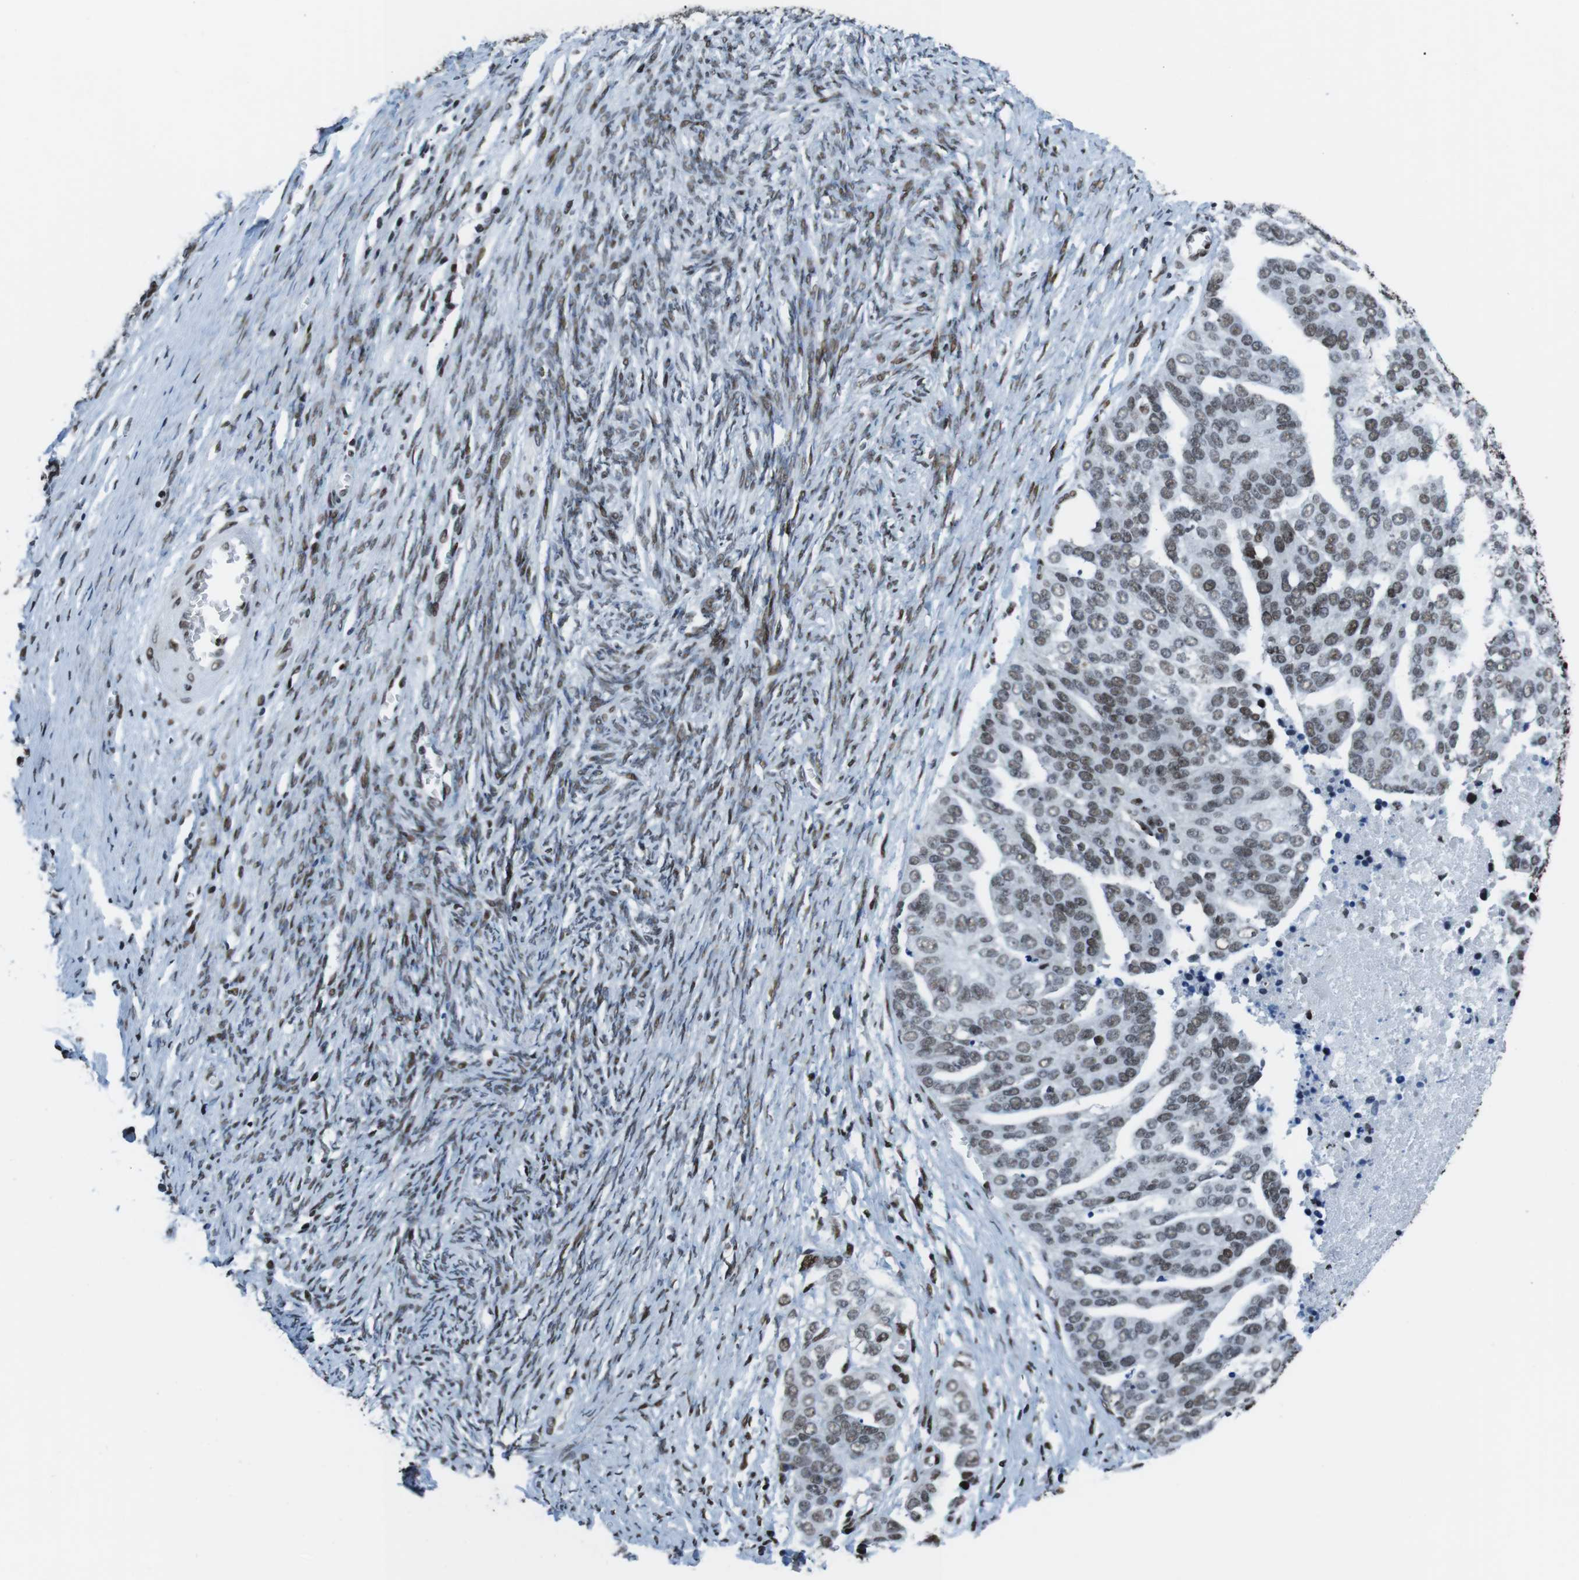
{"staining": {"intensity": "weak", "quantity": ">75%", "location": "nuclear"}, "tissue": "ovarian cancer", "cell_type": "Tumor cells", "image_type": "cancer", "snomed": [{"axis": "morphology", "description": "Cystadenocarcinoma, serous, NOS"}, {"axis": "topography", "description": "Ovary"}], "caption": "Human serous cystadenocarcinoma (ovarian) stained with a brown dye exhibits weak nuclear positive positivity in approximately >75% of tumor cells.", "gene": "CITED2", "patient": {"sex": "female", "age": 44}}